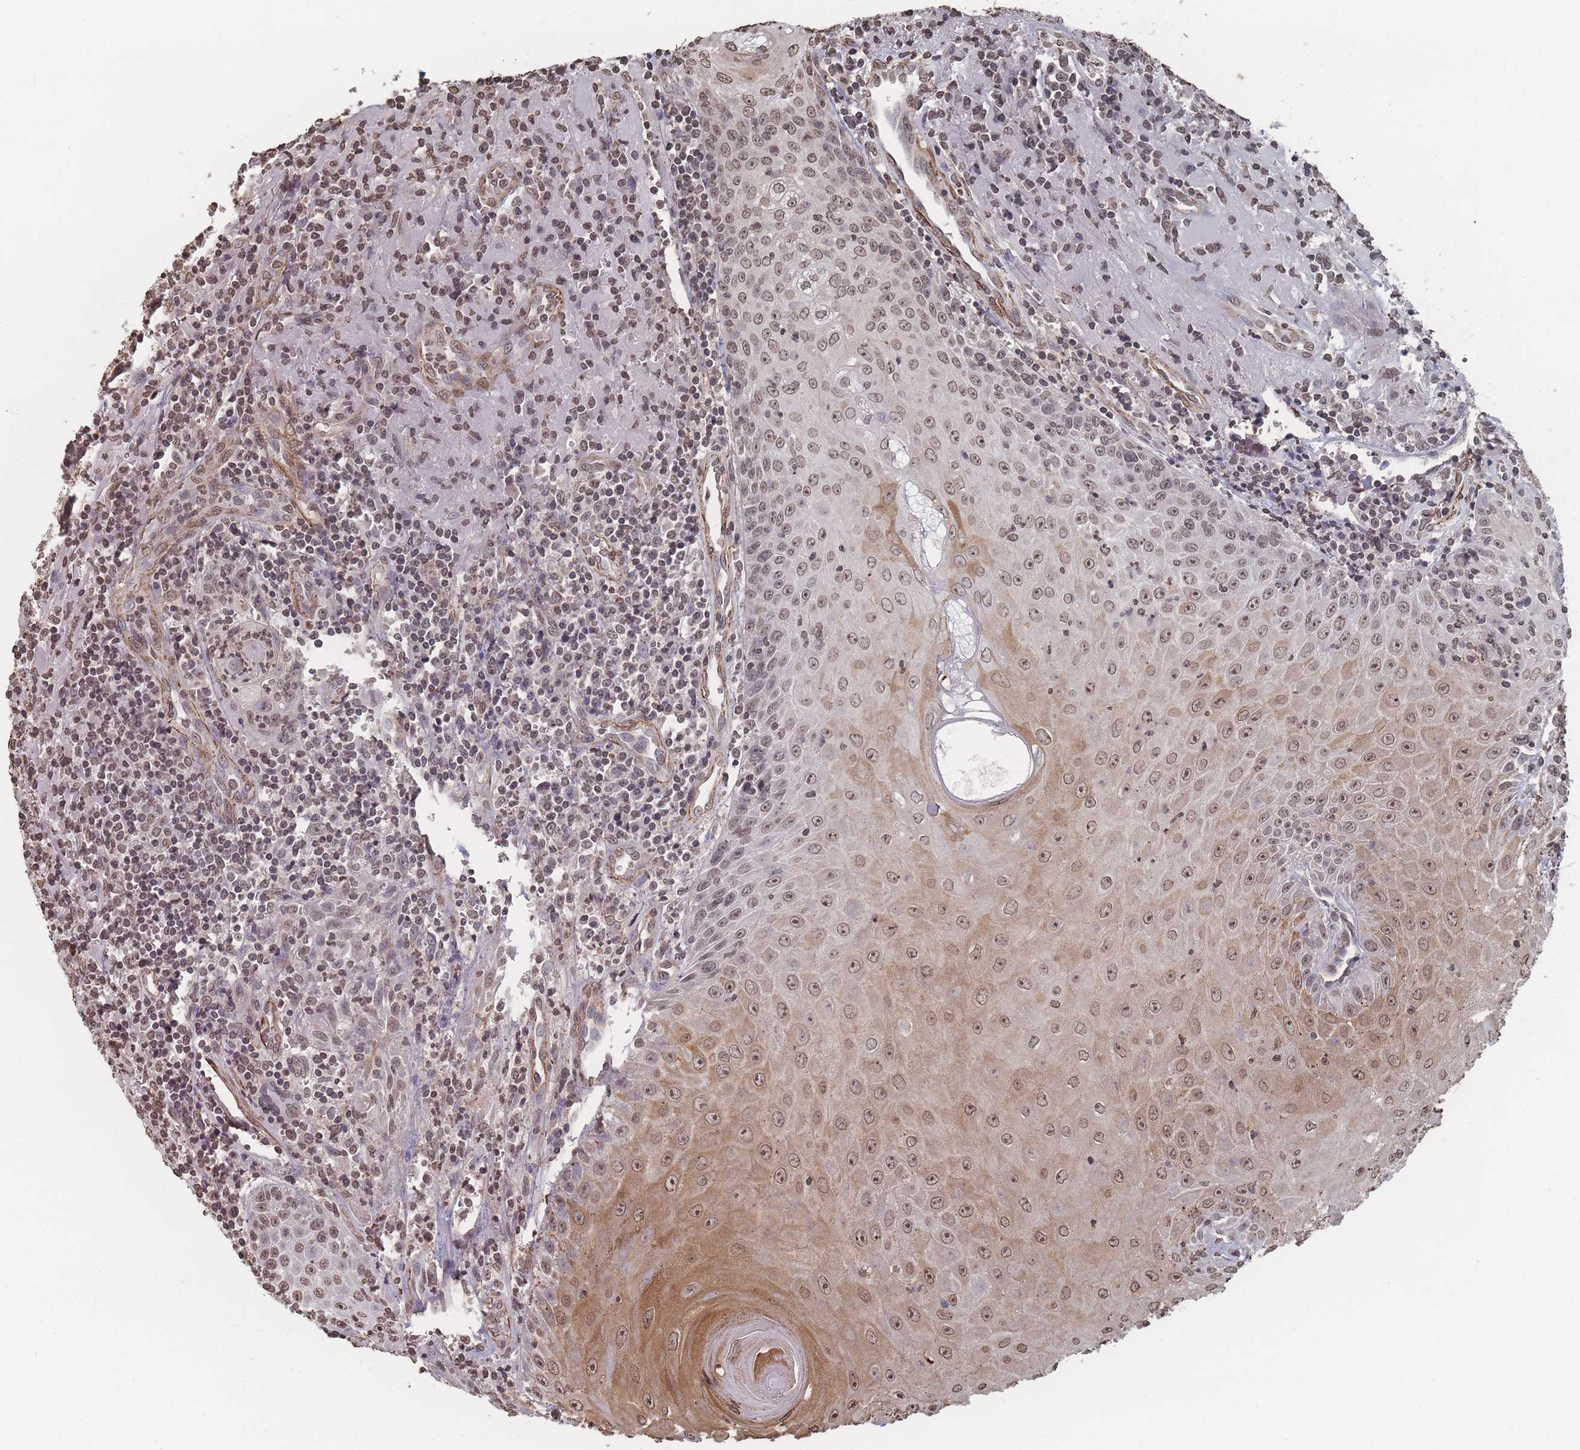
{"staining": {"intensity": "moderate", "quantity": ">75%", "location": "cytoplasmic/membranous,nuclear"}, "tissue": "head and neck cancer", "cell_type": "Tumor cells", "image_type": "cancer", "snomed": [{"axis": "morphology", "description": "Normal tissue, NOS"}, {"axis": "morphology", "description": "Squamous cell carcinoma, NOS"}, {"axis": "topography", "description": "Oral tissue"}, {"axis": "topography", "description": "Head-Neck"}], "caption": "DAB (3,3'-diaminobenzidine) immunohistochemical staining of squamous cell carcinoma (head and neck) exhibits moderate cytoplasmic/membranous and nuclear protein expression in approximately >75% of tumor cells. (brown staining indicates protein expression, while blue staining denotes nuclei).", "gene": "PLEKHG5", "patient": {"sex": "female", "age": 70}}